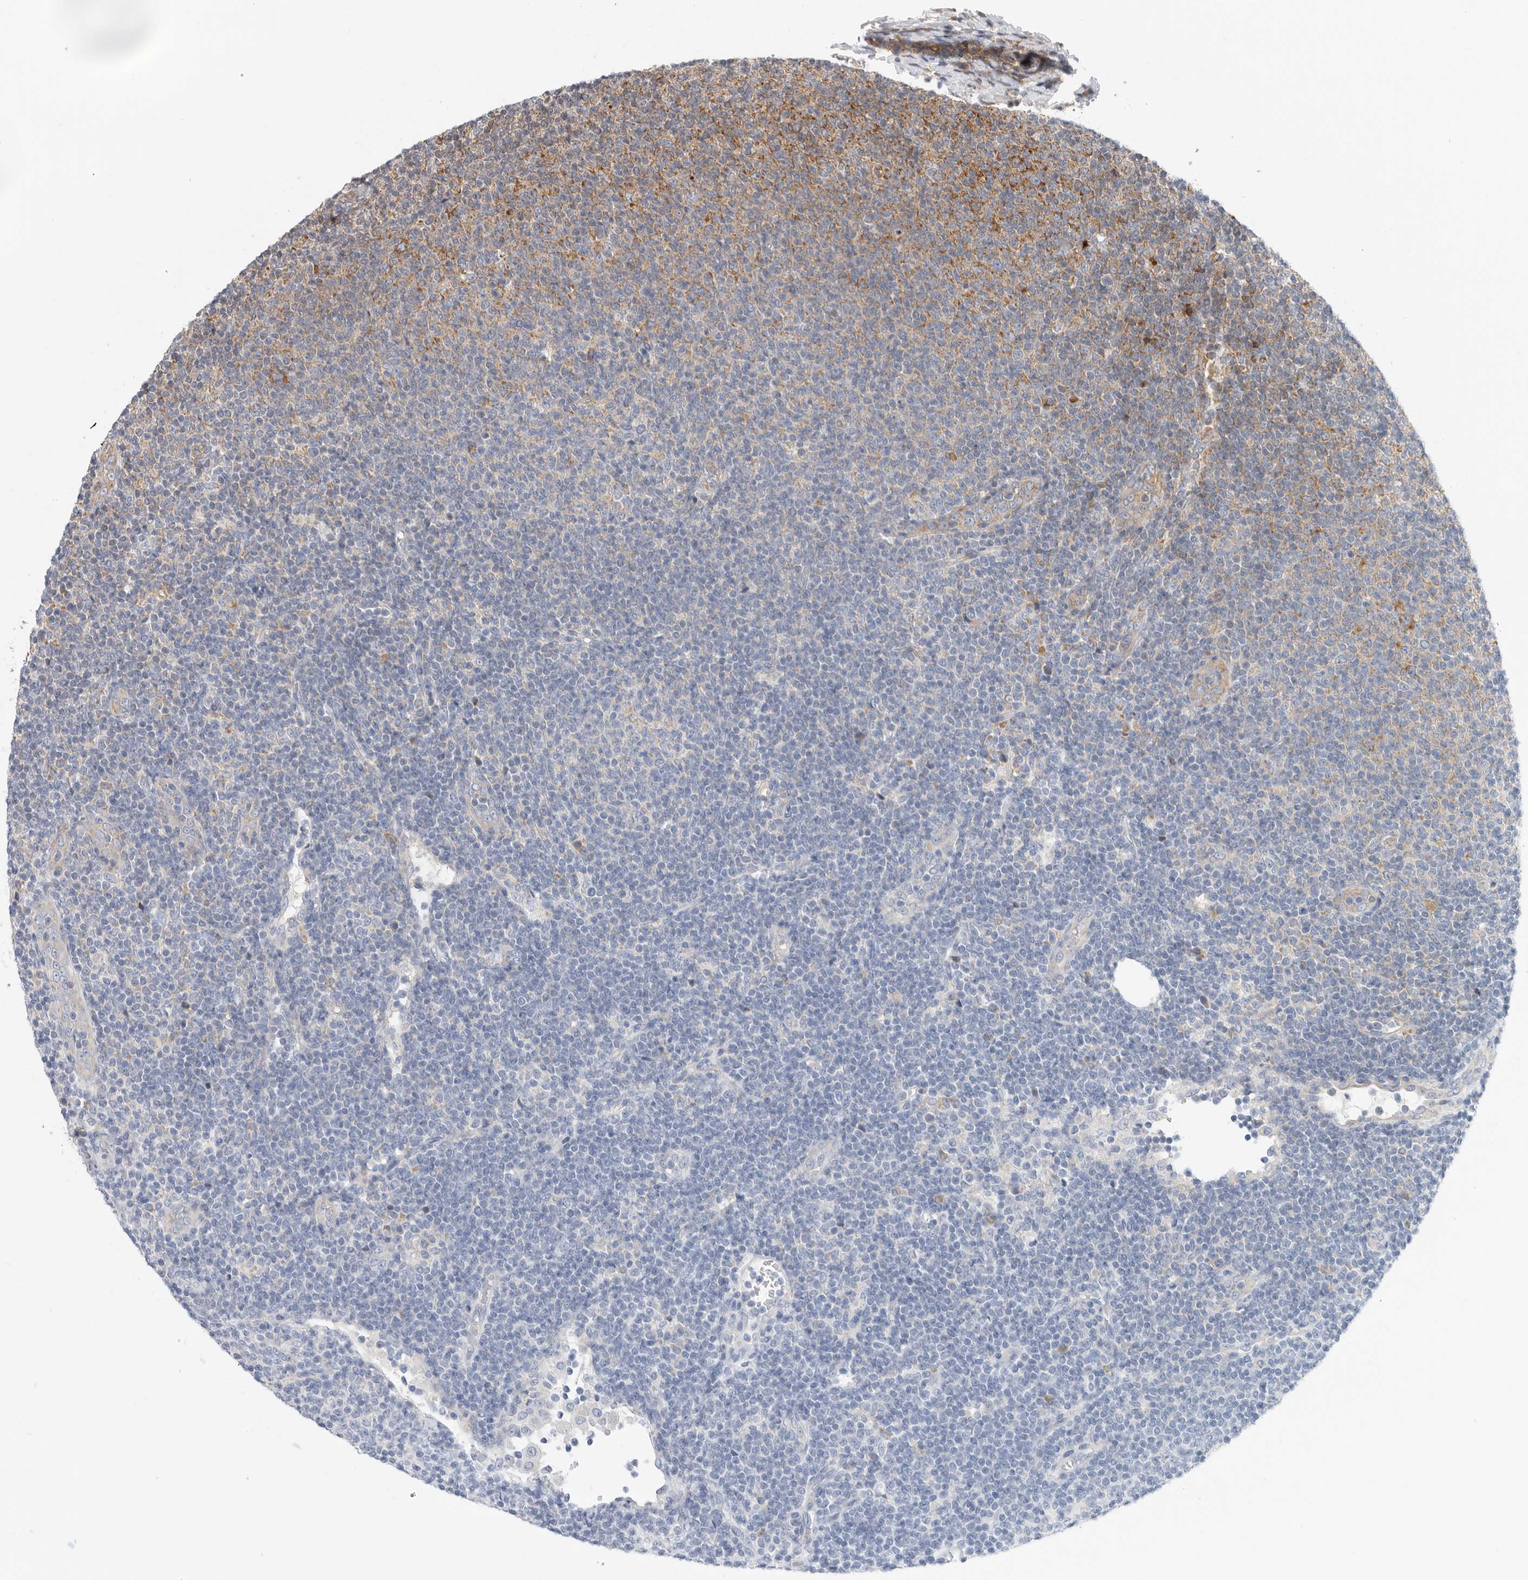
{"staining": {"intensity": "moderate", "quantity": "<25%", "location": "cytoplasmic/membranous"}, "tissue": "lymphoma", "cell_type": "Tumor cells", "image_type": "cancer", "snomed": [{"axis": "morphology", "description": "Malignant lymphoma, non-Hodgkin's type, Low grade"}, {"axis": "topography", "description": "Lymph node"}], "caption": "This histopathology image reveals IHC staining of human lymphoma, with low moderate cytoplasmic/membranous expression in approximately <25% of tumor cells.", "gene": "FZD3", "patient": {"sex": "male", "age": 66}}